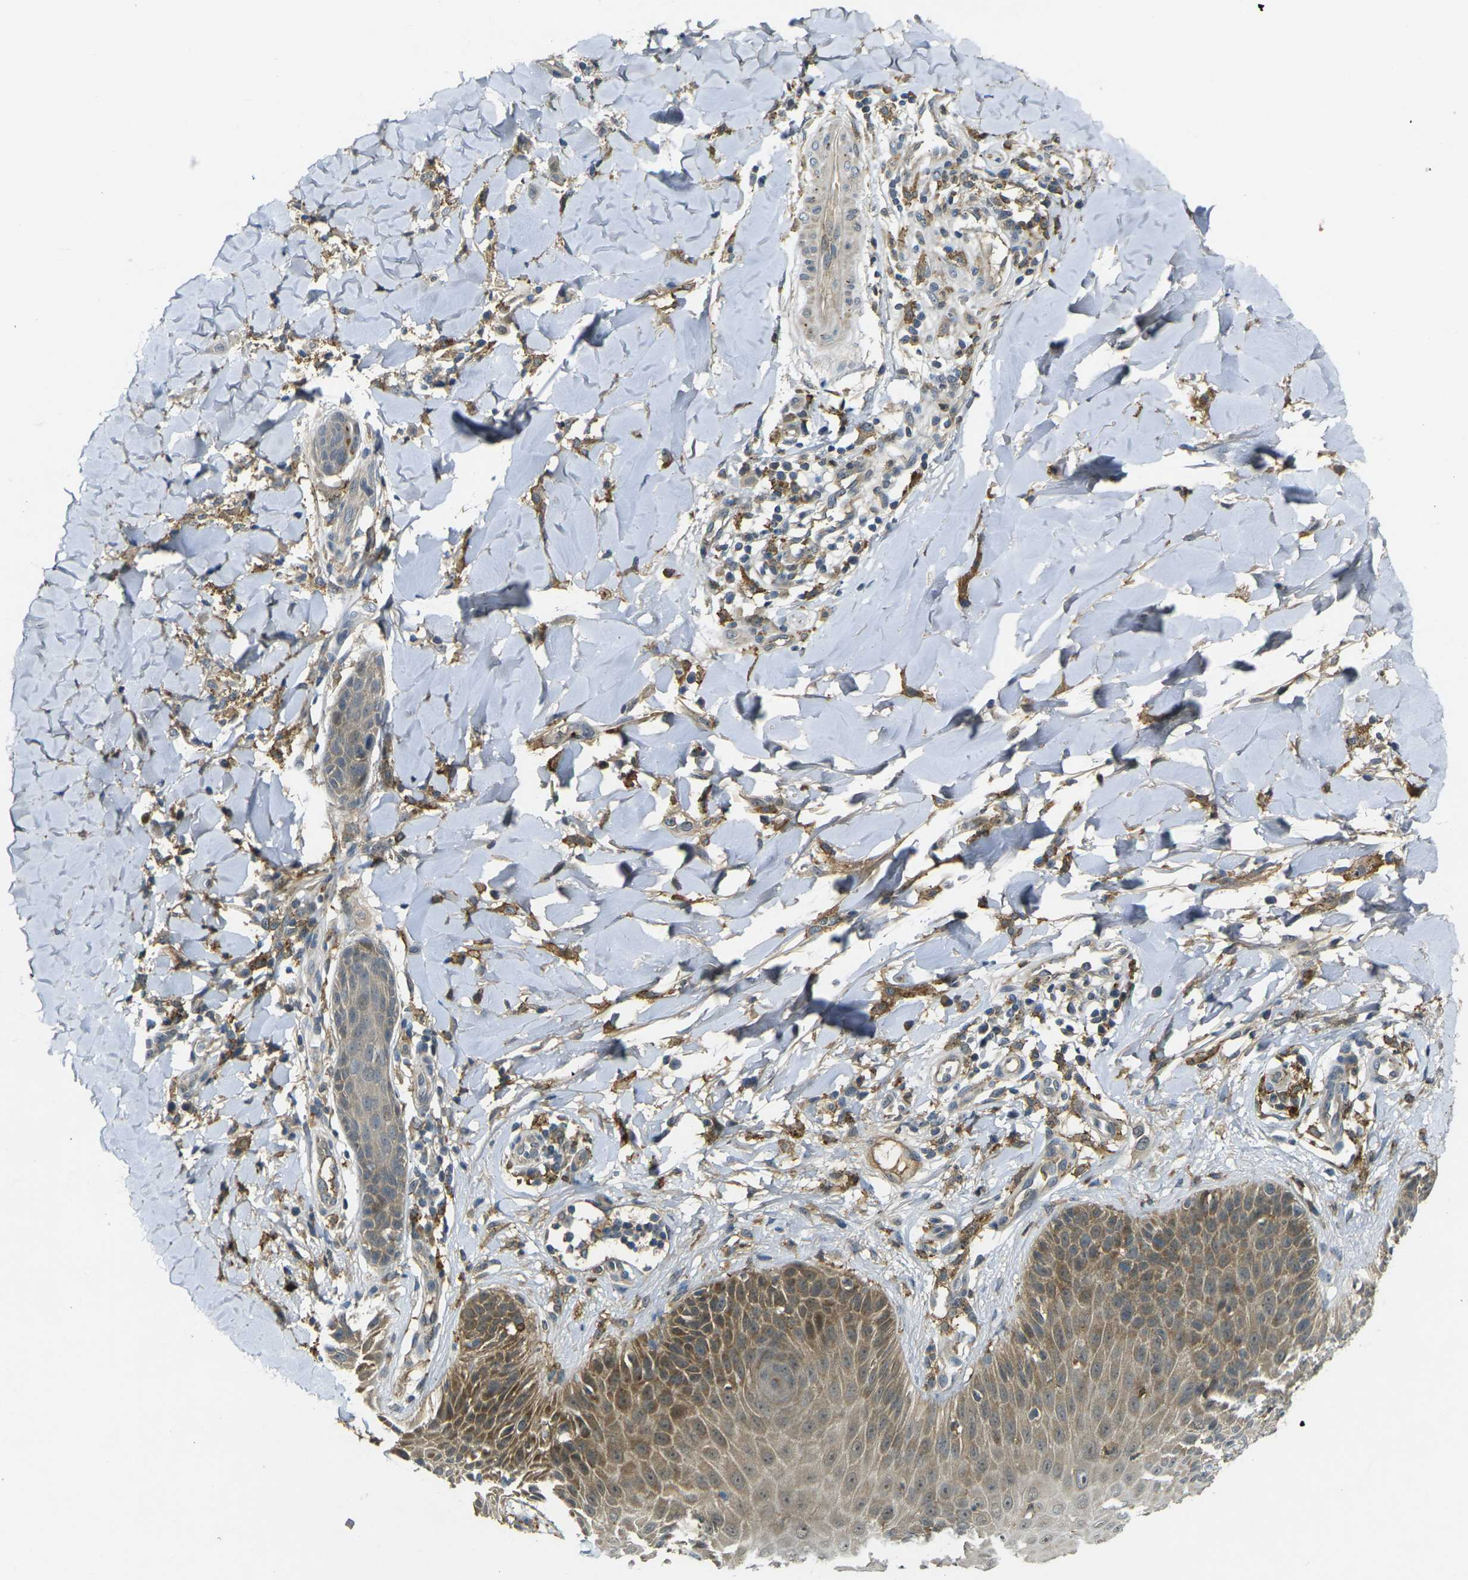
{"staining": {"intensity": "weak", "quantity": ">75%", "location": "cytoplasmic/membranous"}, "tissue": "skin cancer", "cell_type": "Tumor cells", "image_type": "cancer", "snomed": [{"axis": "morphology", "description": "Squamous cell carcinoma, NOS"}, {"axis": "topography", "description": "Skin"}], "caption": "Immunohistochemical staining of squamous cell carcinoma (skin) displays low levels of weak cytoplasmic/membranous protein staining in approximately >75% of tumor cells.", "gene": "PIGL", "patient": {"sex": "male", "age": 24}}